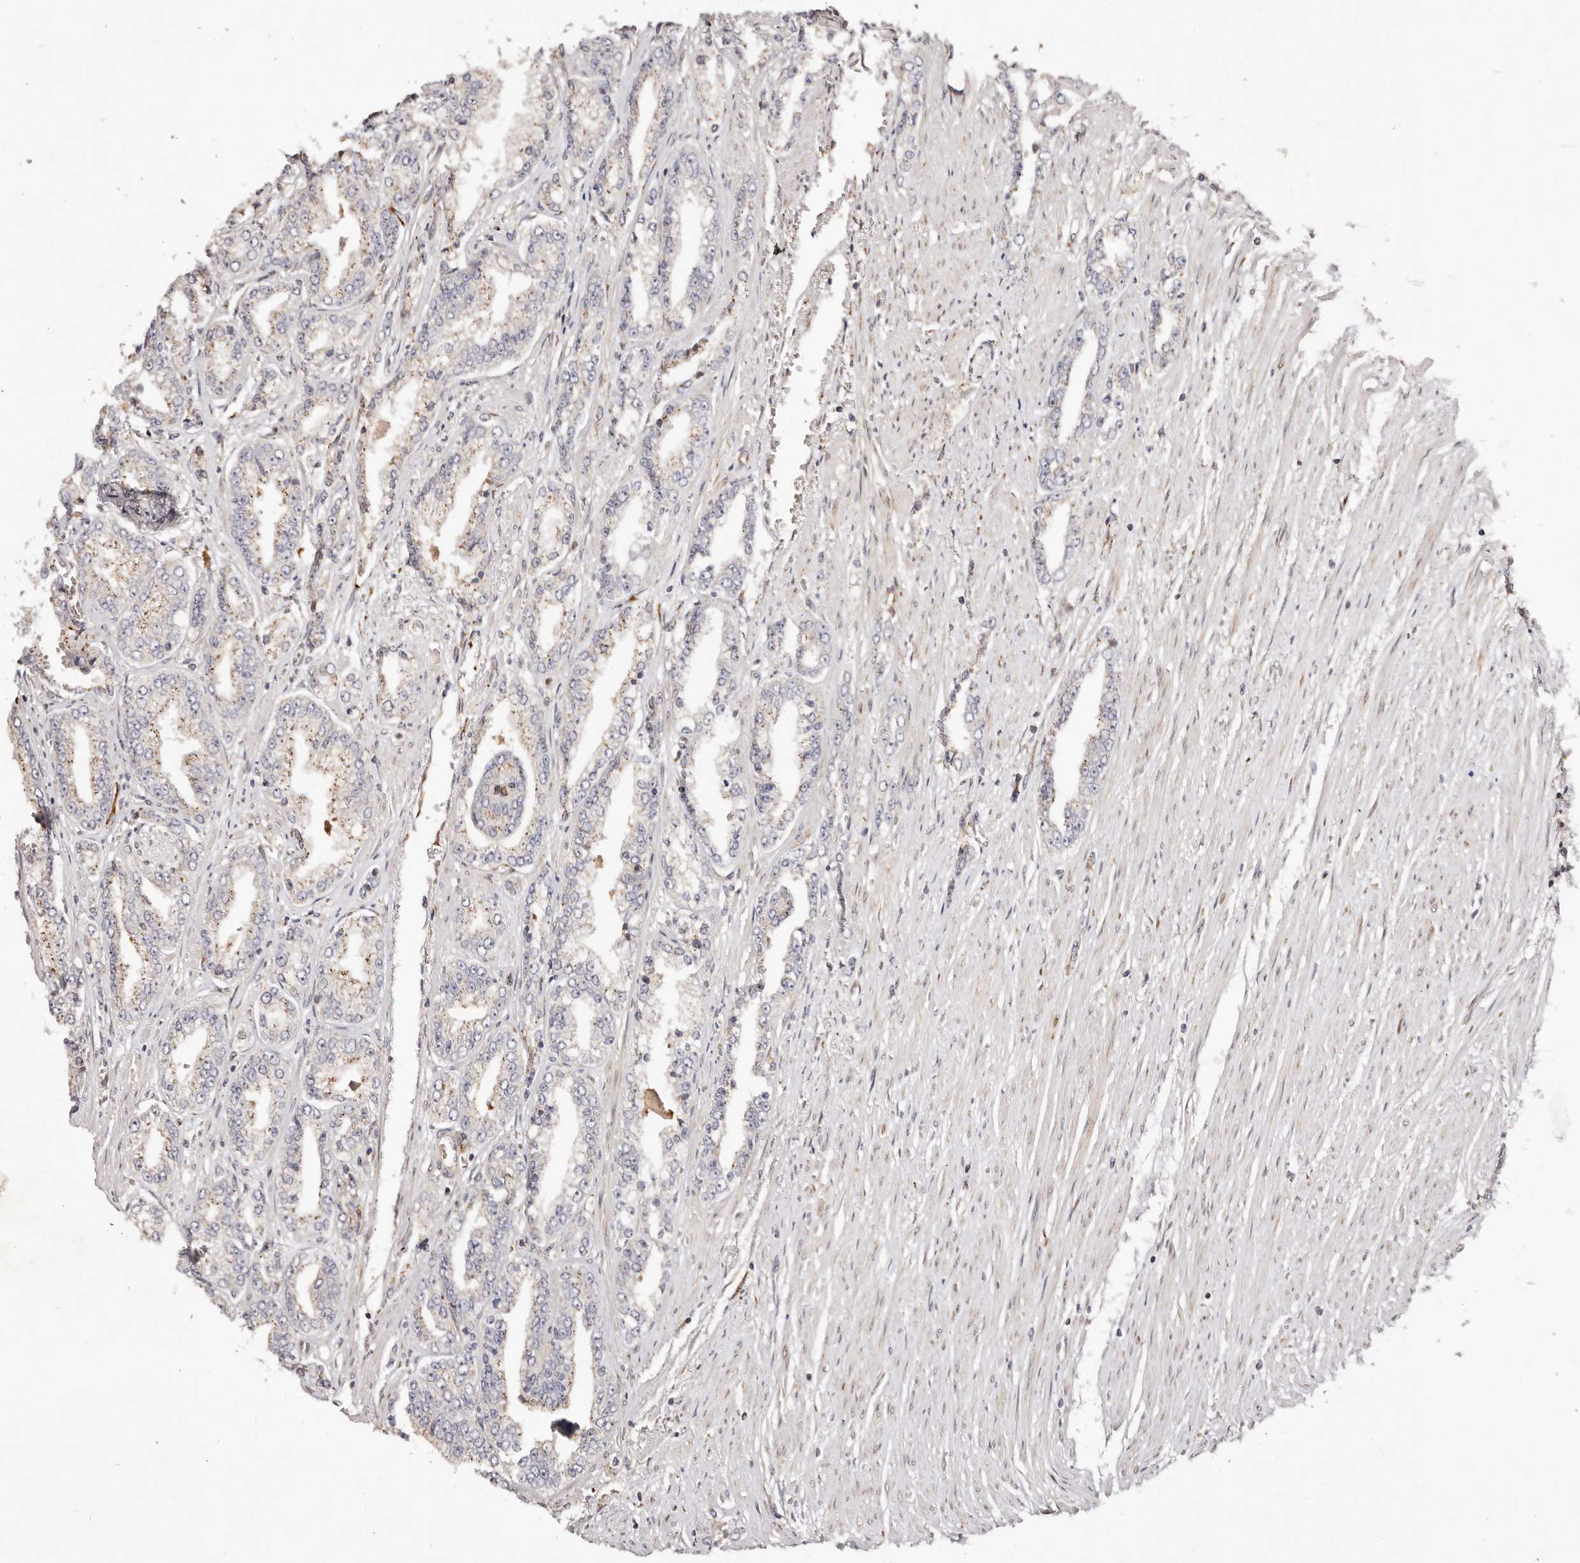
{"staining": {"intensity": "weak", "quantity": "25%-75%", "location": "cytoplasmic/membranous"}, "tissue": "prostate cancer", "cell_type": "Tumor cells", "image_type": "cancer", "snomed": [{"axis": "morphology", "description": "Adenocarcinoma, High grade"}, {"axis": "topography", "description": "Prostate"}], "caption": "Brown immunohistochemical staining in human prostate high-grade adenocarcinoma displays weak cytoplasmic/membranous expression in about 25%-75% of tumor cells.", "gene": "SERPINH1", "patient": {"sex": "male", "age": 71}}